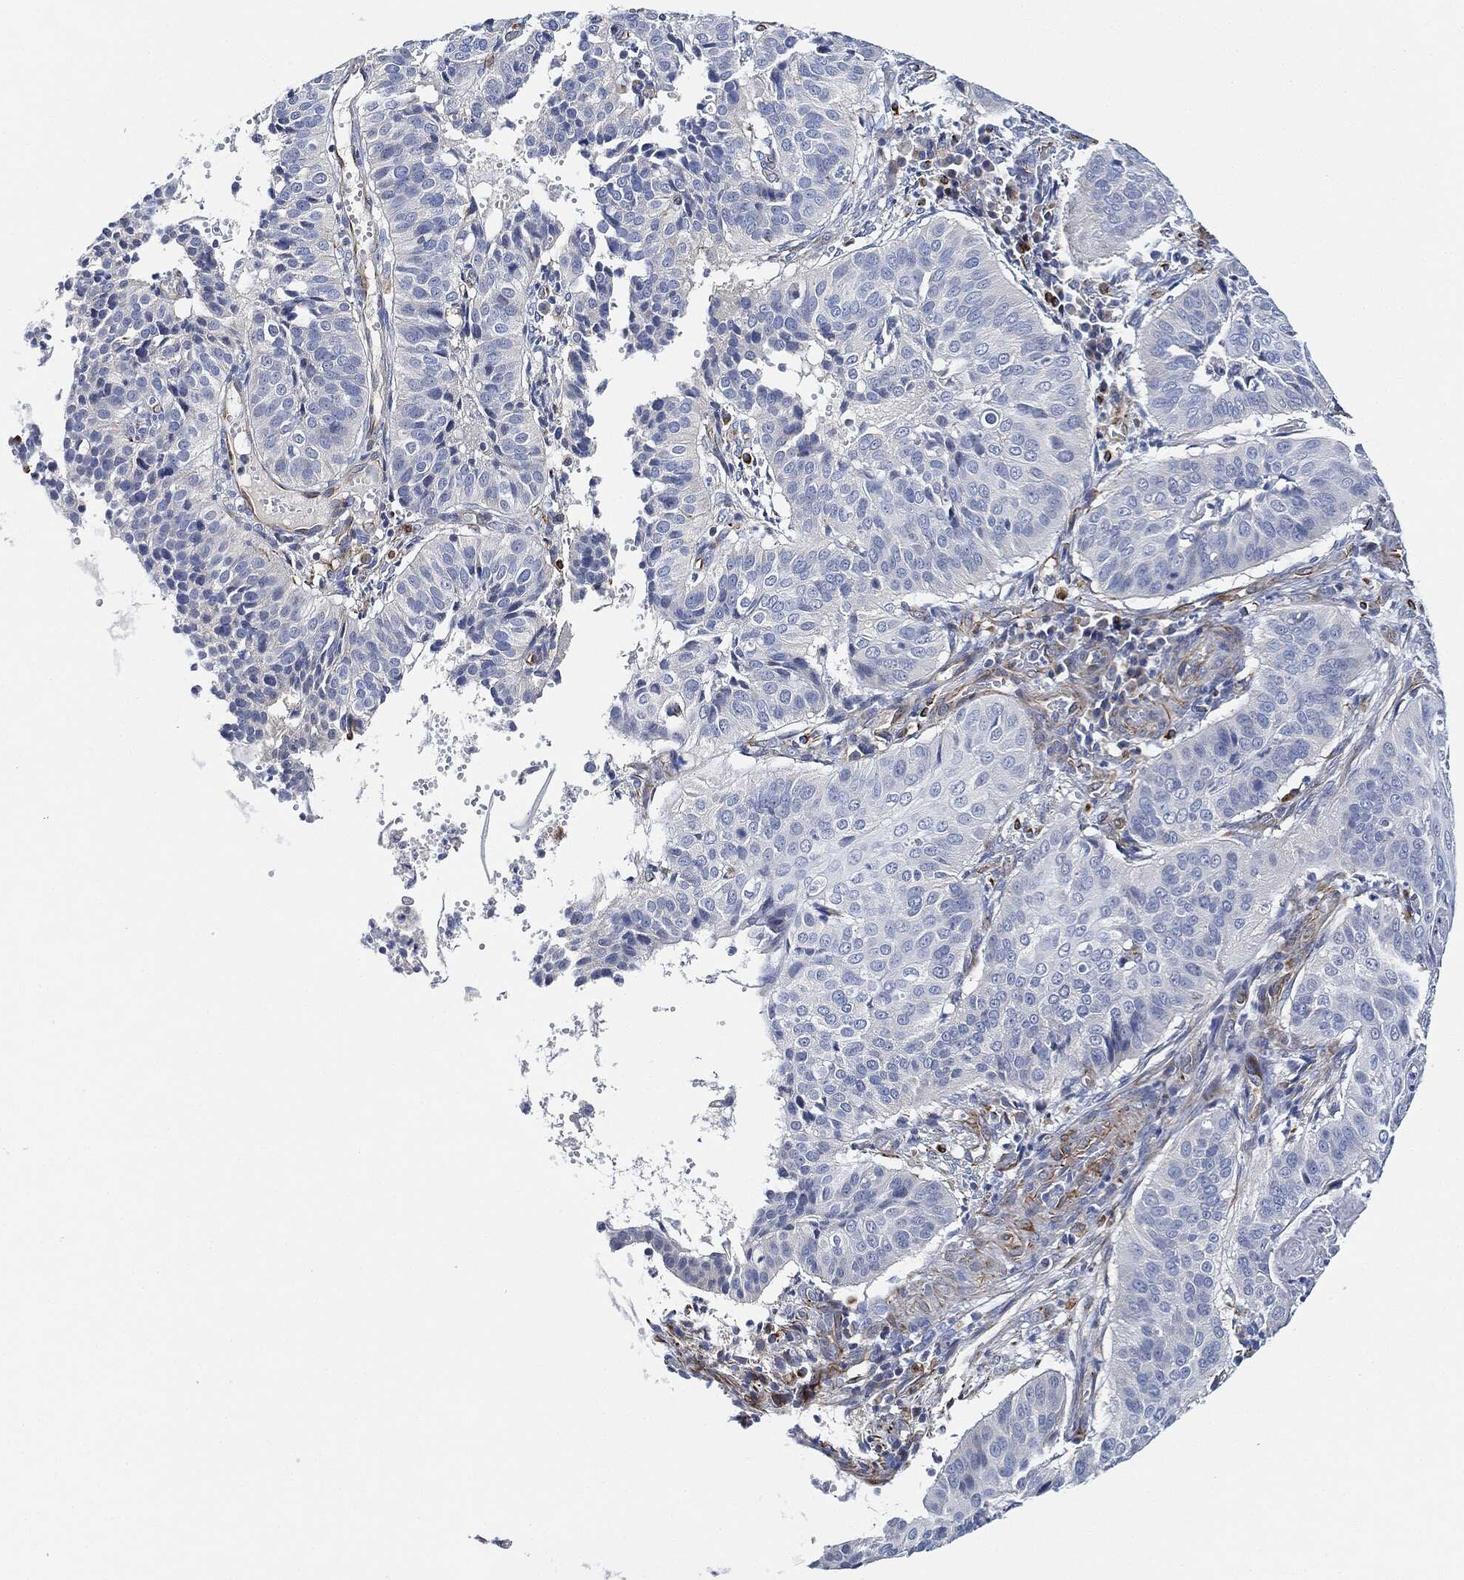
{"staining": {"intensity": "negative", "quantity": "none", "location": "none"}, "tissue": "cervical cancer", "cell_type": "Tumor cells", "image_type": "cancer", "snomed": [{"axis": "morphology", "description": "Normal tissue, NOS"}, {"axis": "morphology", "description": "Squamous cell carcinoma, NOS"}, {"axis": "topography", "description": "Cervix"}], "caption": "Immunohistochemistry (IHC) micrograph of neoplastic tissue: human cervical cancer (squamous cell carcinoma) stained with DAB shows no significant protein staining in tumor cells.", "gene": "THSD1", "patient": {"sex": "female", "age": 39}}